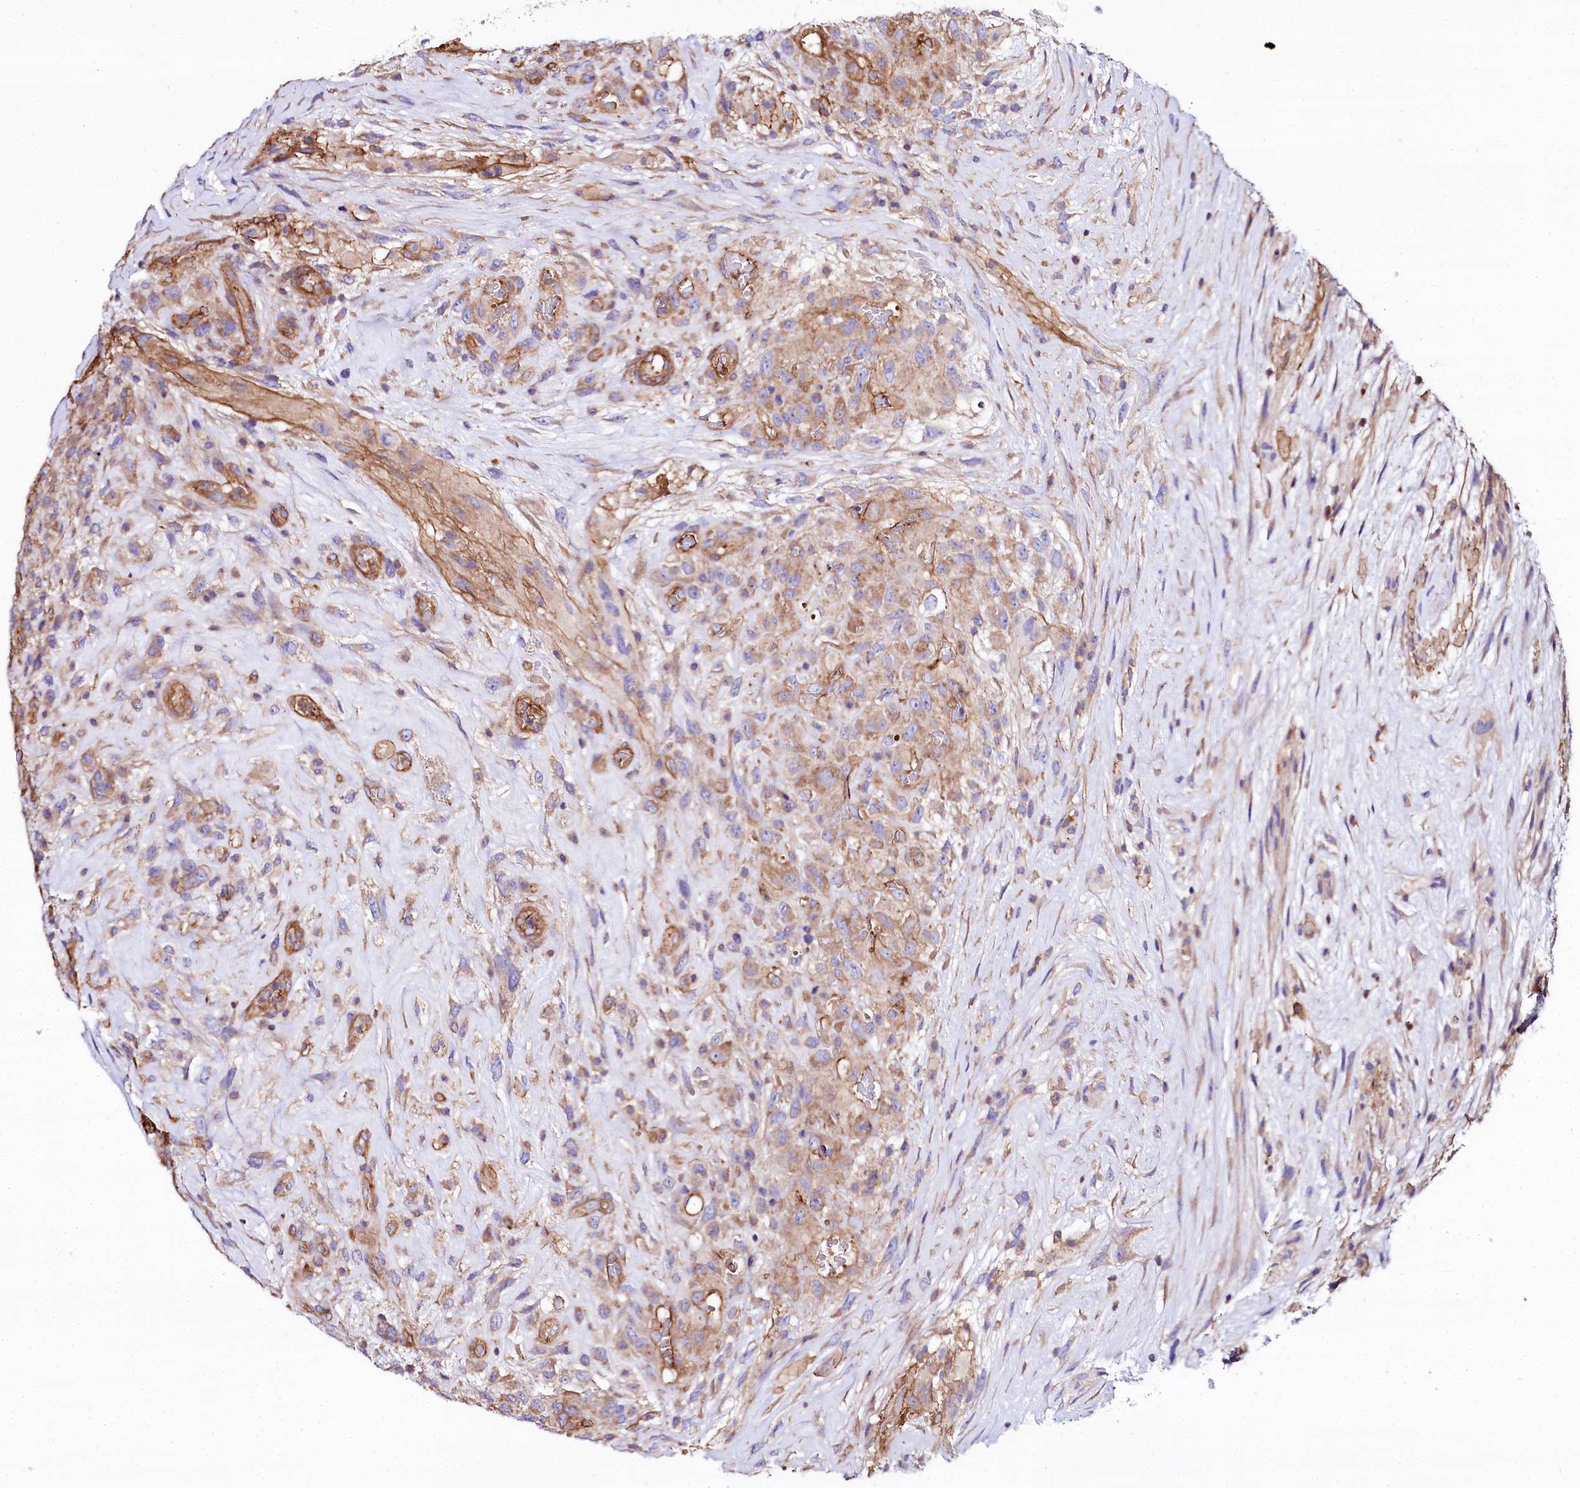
{"staining": {"intensity": "weak", "quantity": "25%-75%", "location": "cytoplasmic/membranous"}, "tissue": "glioma", "cell_type": "Tumor cells", "image_type": "cancer", "snomed": [{"axis": "morphology", "description": "Glioma, malignant, High grade"}, {"axis": "topography", "description": "Brain"}], "caption": "Brown immunohistochemical staining in human malignant glioma (high-grade) exhibits weak cytoplasmic/membranous staining in about 25%-75% of tumor cells. Nuclei are stained in blue.", "gene": "FCHSD2", "patient": {"sex": "male", "age": 61}}